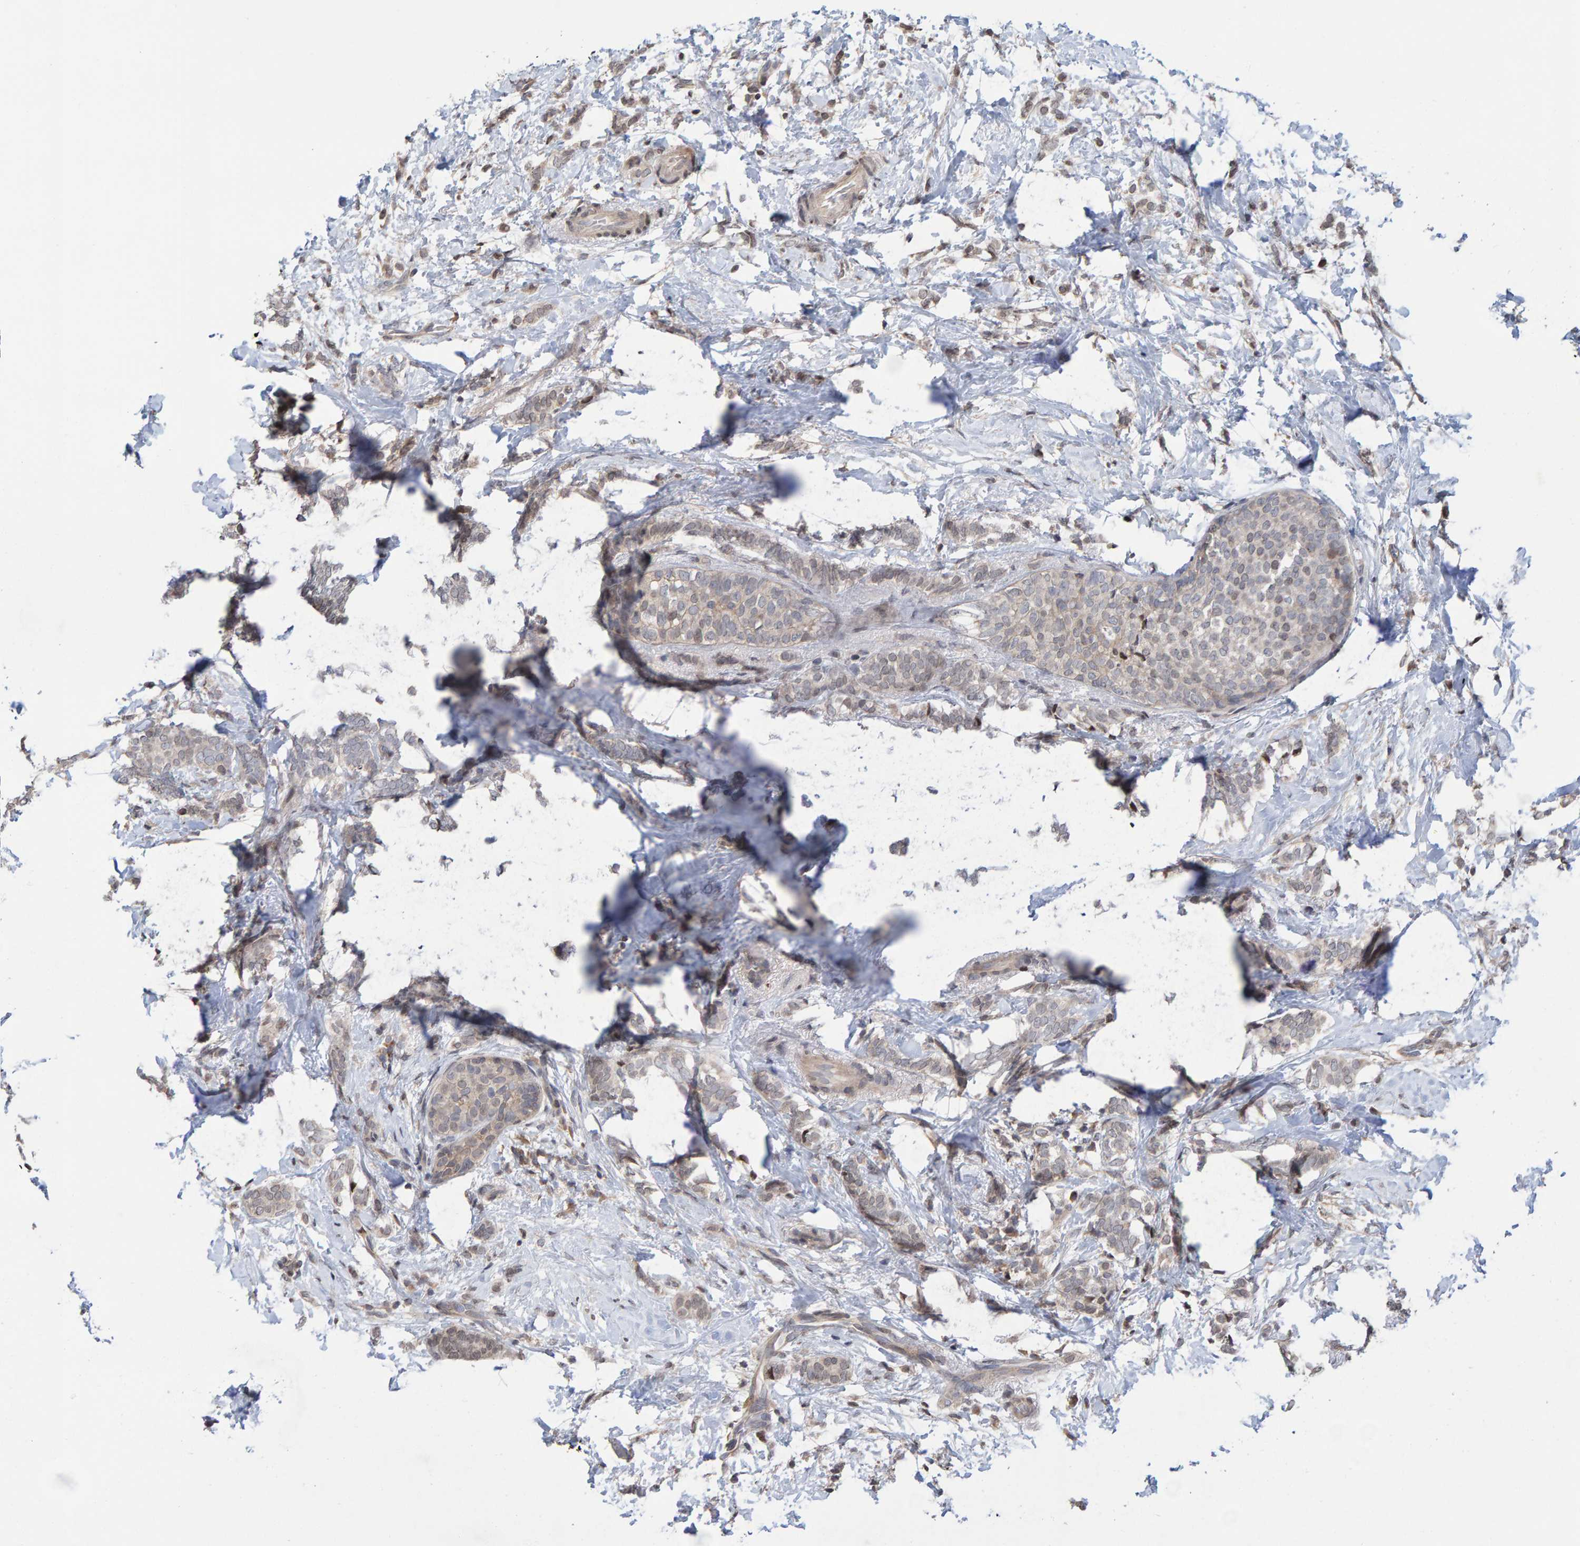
{"staining": {"intensity": "weak", "quantity": "25%-75%", "location": "cytoplasmic/membranous"}, "tissue": "breast cancer", "cell_type": "Tumor cells", "image_type": "cancer", "snomed": [{"axis": "morphology", "description": "Lobular carcinoma"}, {"axis": "topography", "description": "Breast"}], "caption": "Immunohistochemistry histopathology image of human breast cancer (lobular carcinoma) stained for a protein (brown), which displays low levels of weak cytoplasmic/membranous expression in about 25%-75% of tumor cells.", "gene": "GAB2", "patient": {"sex": "female", "age": 50}}